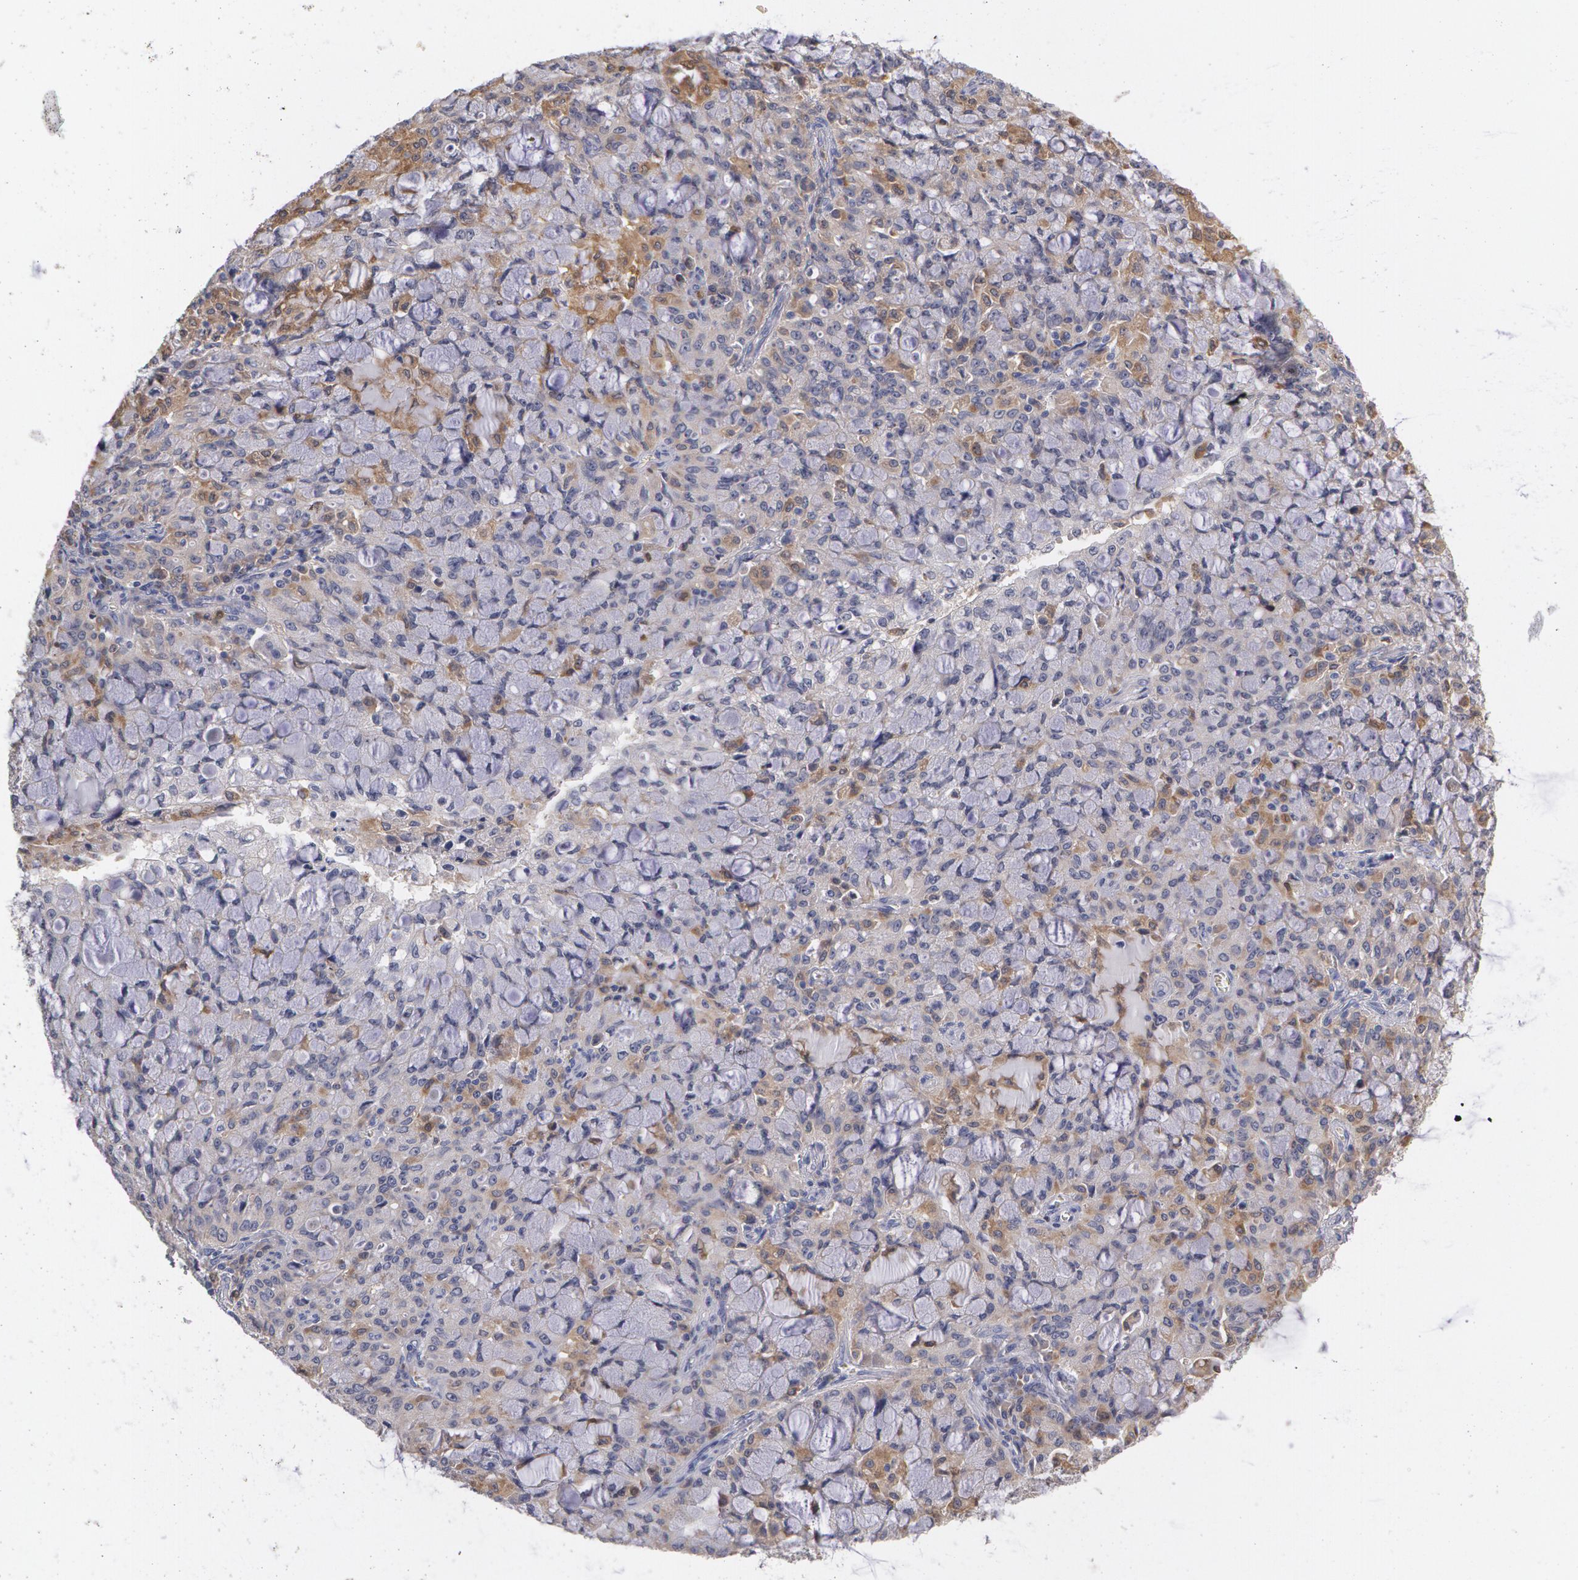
{"staining": {"intensity": "weak", "quantity": "25%-75%", "location": "cytoplasmic/membranous"}, "tissue": "lung cancer", "cell_type": "Tumor cells", "image_type": "cancer", "snomed": [{"axis": "morphology", "description": "Adenocarcinoma, NOS"}, {"axis": "topography", "description": "Lung"}], "caption": "IHC image of neoplastic tissue: human adenocarcinoma (lung) stained using IHC reveals low levels of weak protein expression localized specifically in the cytoplasmic/membranous of tumor cells, appearing as a cytoplasmic/membranous brown color.", "gene": "SYK", "patient": {"sex": "female", "age": 44}}